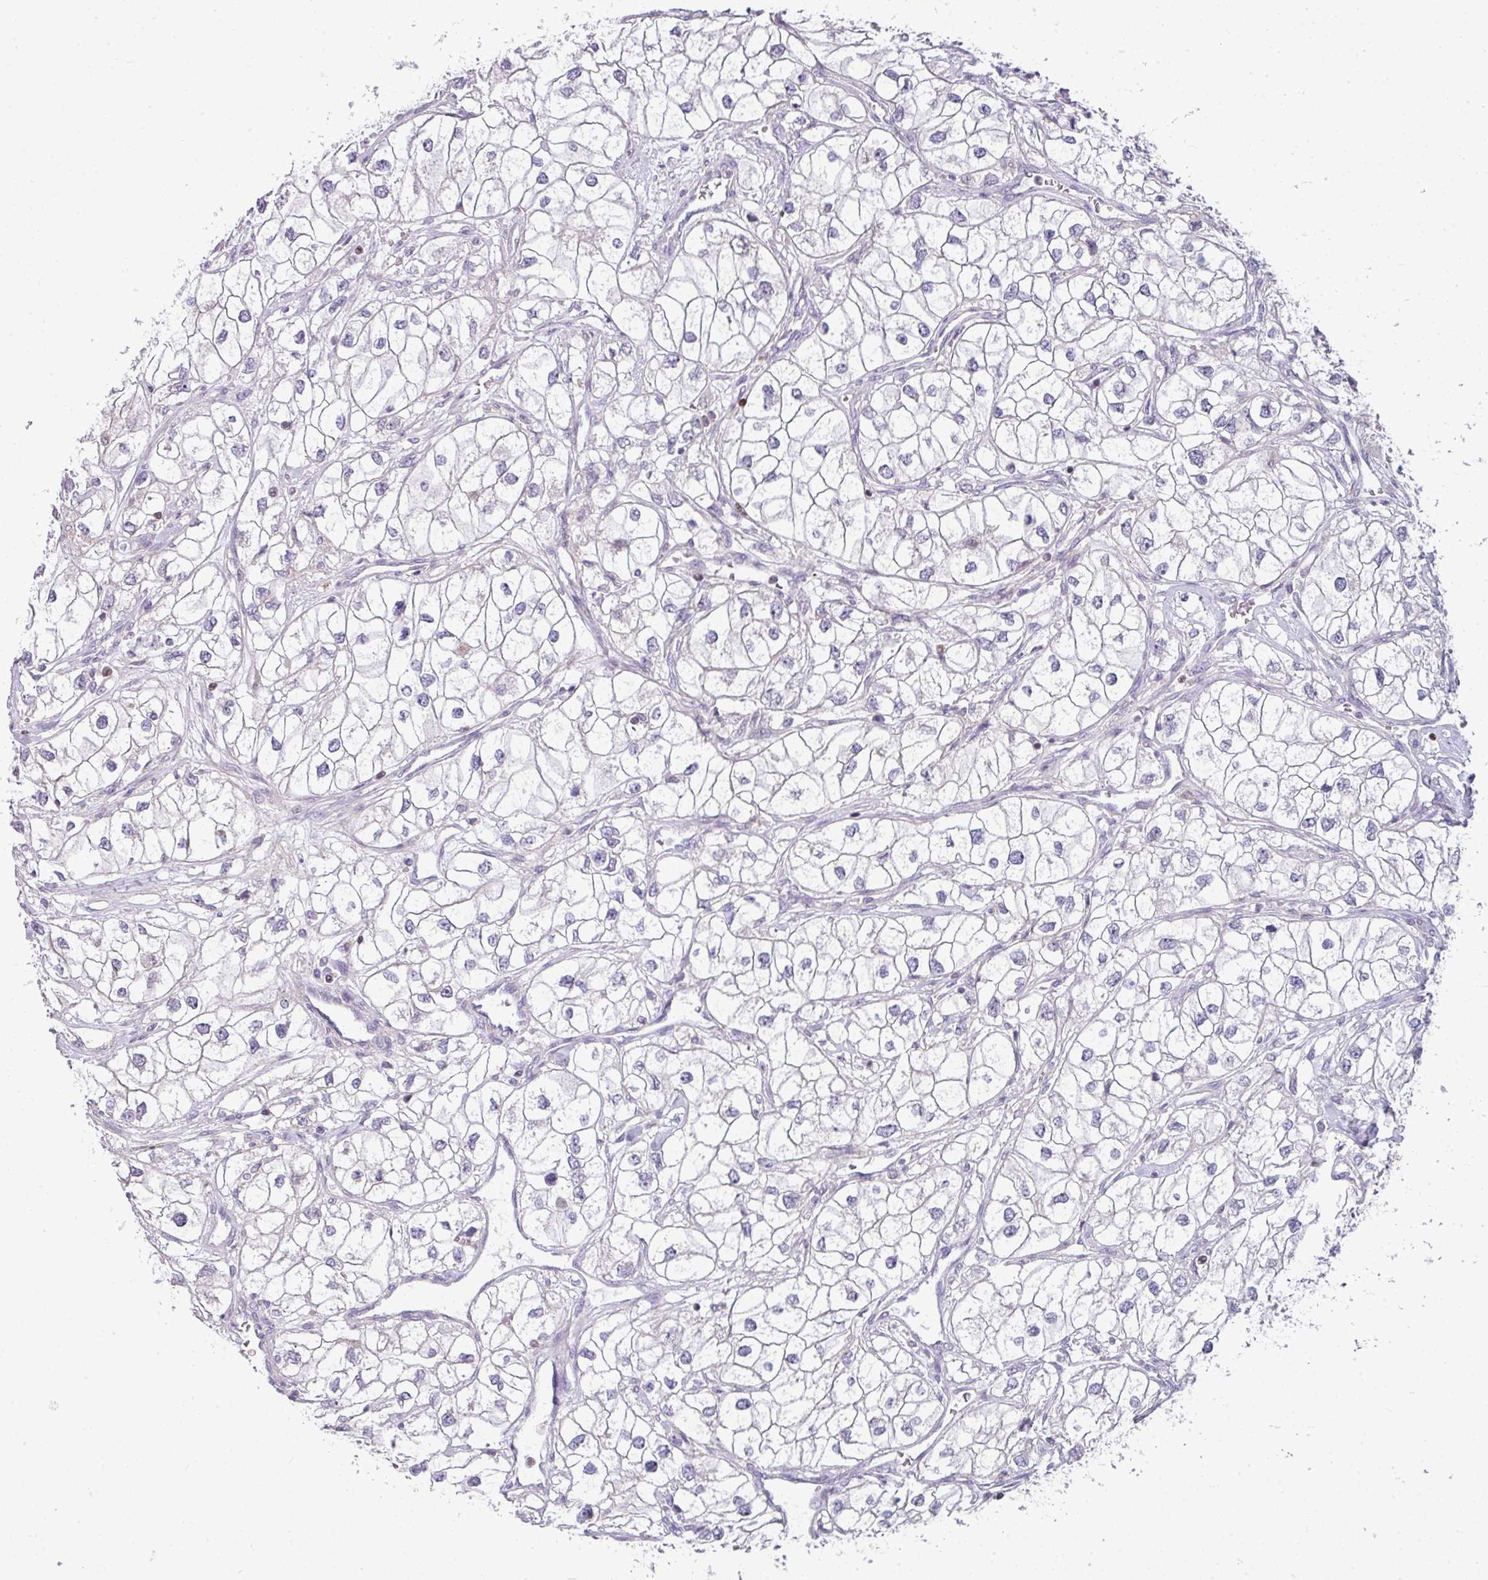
{"staining": {"intensity": "negative", "quantity": "none", "location": "none"}, "tissue": "renal cancer", "cell_type": "Tumor cells", "image_type": "cancer", "snomed": [{"axis": "morphology", "description": "Adenocarcinoma, NOS"}, {"axis": "topography", "description": "Kidney"}], "caption": "Immunohistochemistry (IHC) image of human adenocarcinoma (renal) stained for a protein (brown), which exhibits no expression in tumor cells.", "gene": "STAT5A", "patient": {"sex": "male", "age": 59}}